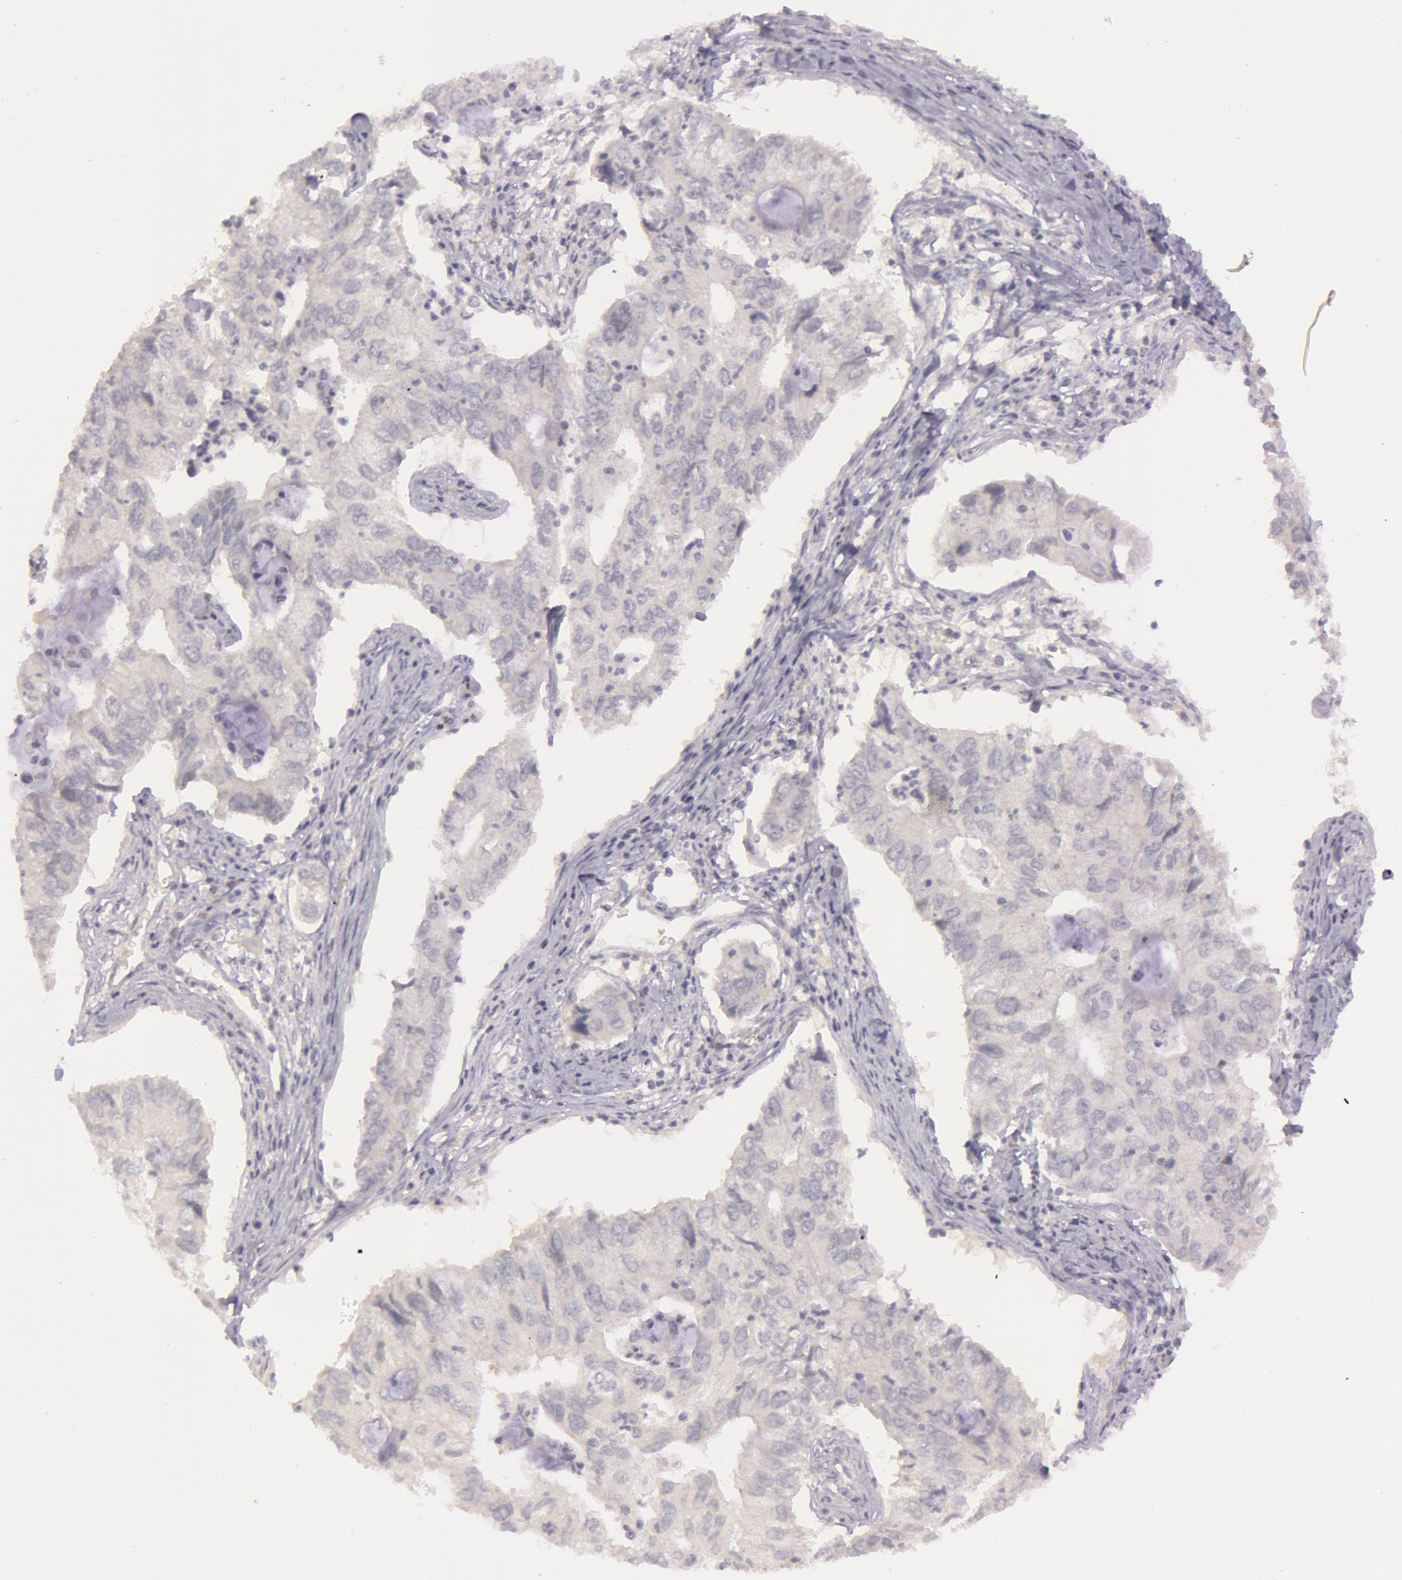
{"staining": {"intensity": "negative", "quantity": "none", "location": "none"}, "tissue": "lung cancer", "cell_type": "Tumor cells", "image_type": "cancer", "snomed": [{"axis": "morphology", "description": "Adenocarcinoma, NOS"}, {"axis": "topography", "description": "Lung"}], "caption": "Immunohistochemistry of human lung cancer displays no positivity in tumor cells.", "gene": "MXRA5", "patient": {"sex": "male", "age": 48}}